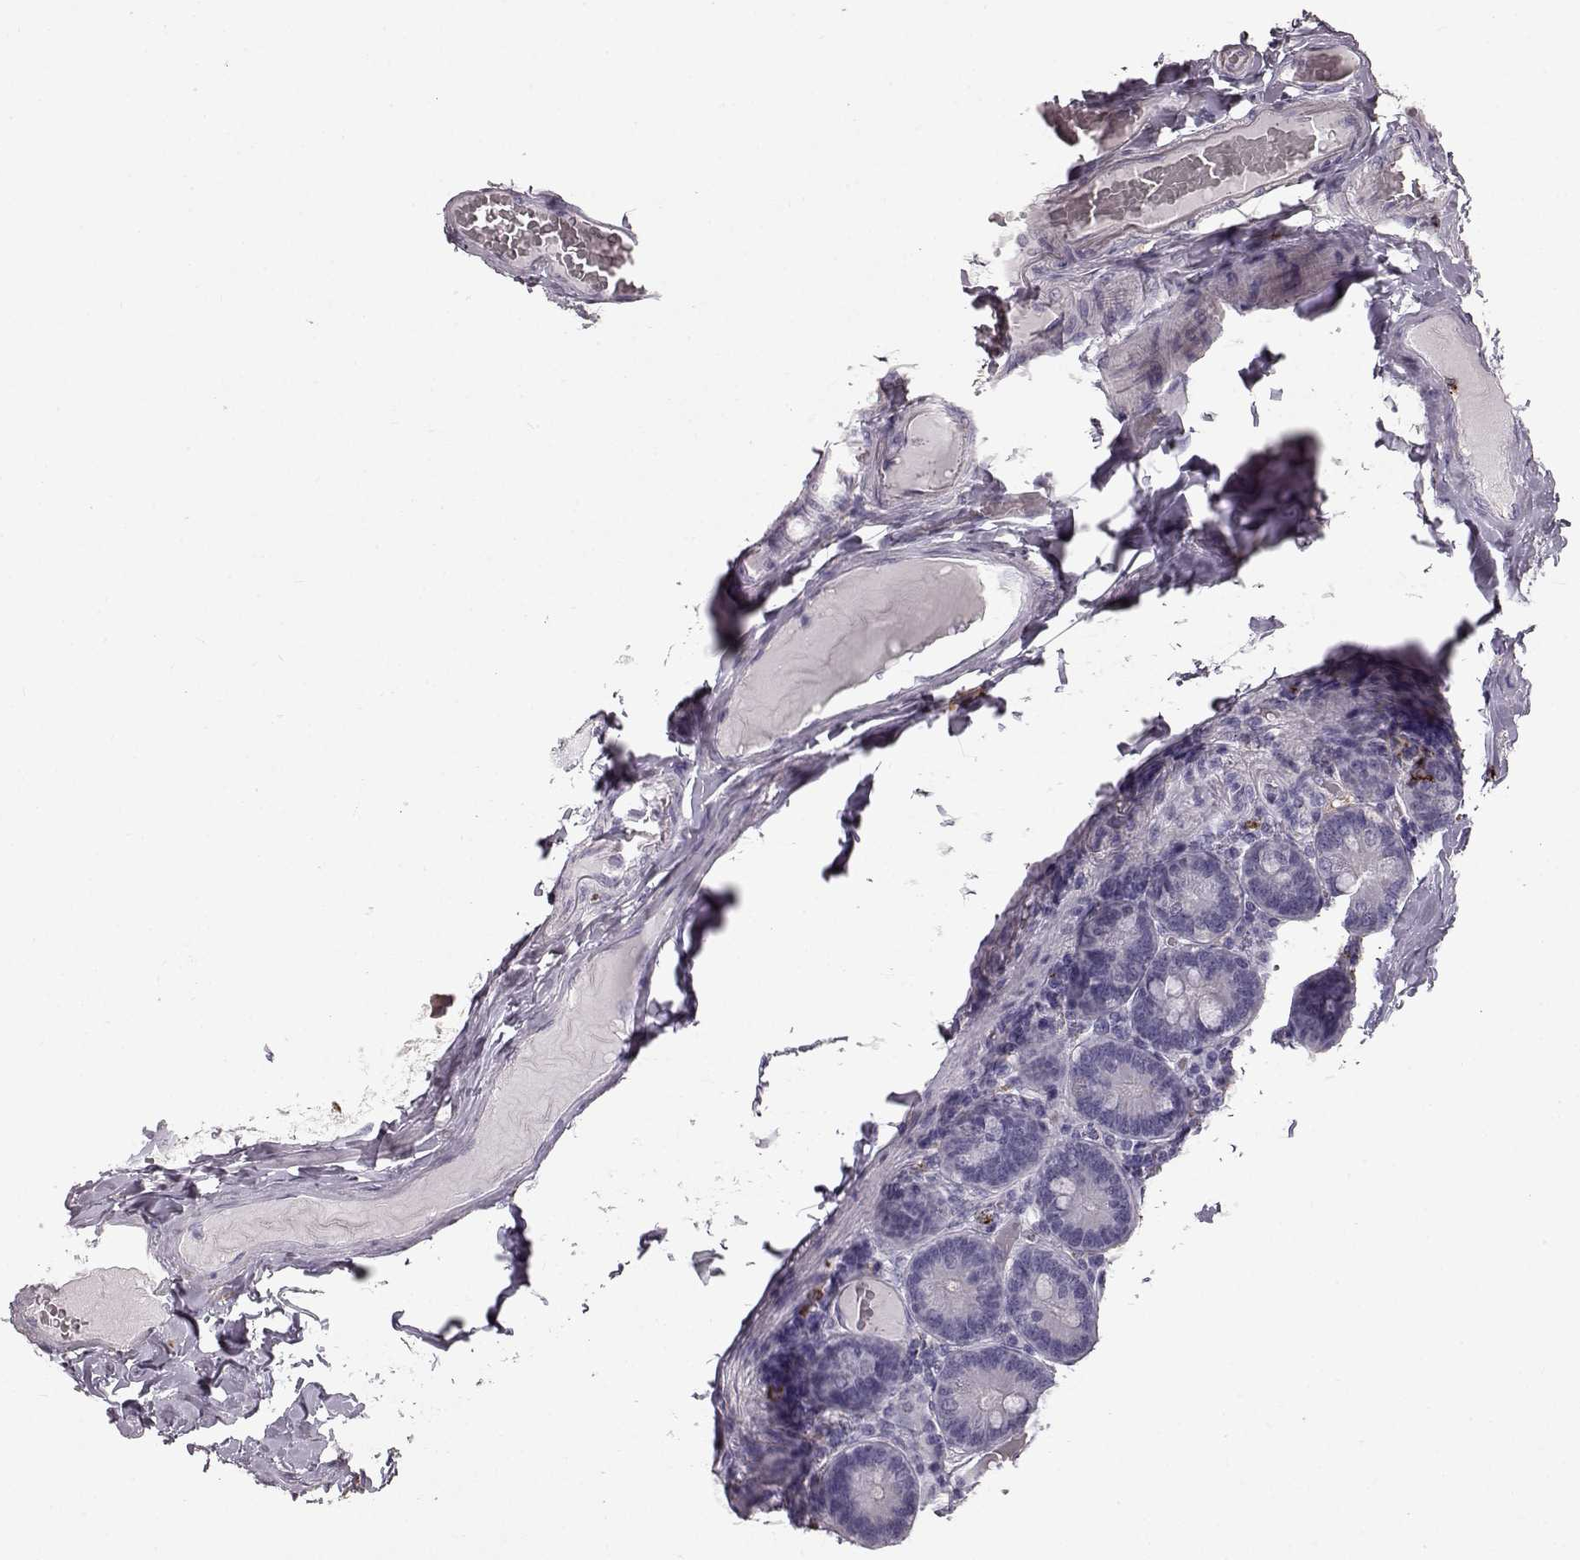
{"staining": {"intensity": "moderate", "quantity": "<25%", "location": "cytoplasmic/membranous"}, "tissue": "duodenum", "cell_type": "Glandular cells", "image_type": "normal", "snomed": [{"axis": "morphology", "description": "Normal tissue, NOS"}, {"axis": "topography", "description": "Duodenum"}], "caption": "The histopathology image demonstrates a brown stain indicating the presence of a protein in the cytoplasmic/membranous of glandular cells in duodenum. (brown staining indicates protein expression, while blue staining denotes nuclei).", "gene": "CCNF", "patient": {"sex": "female", "age": 62}}